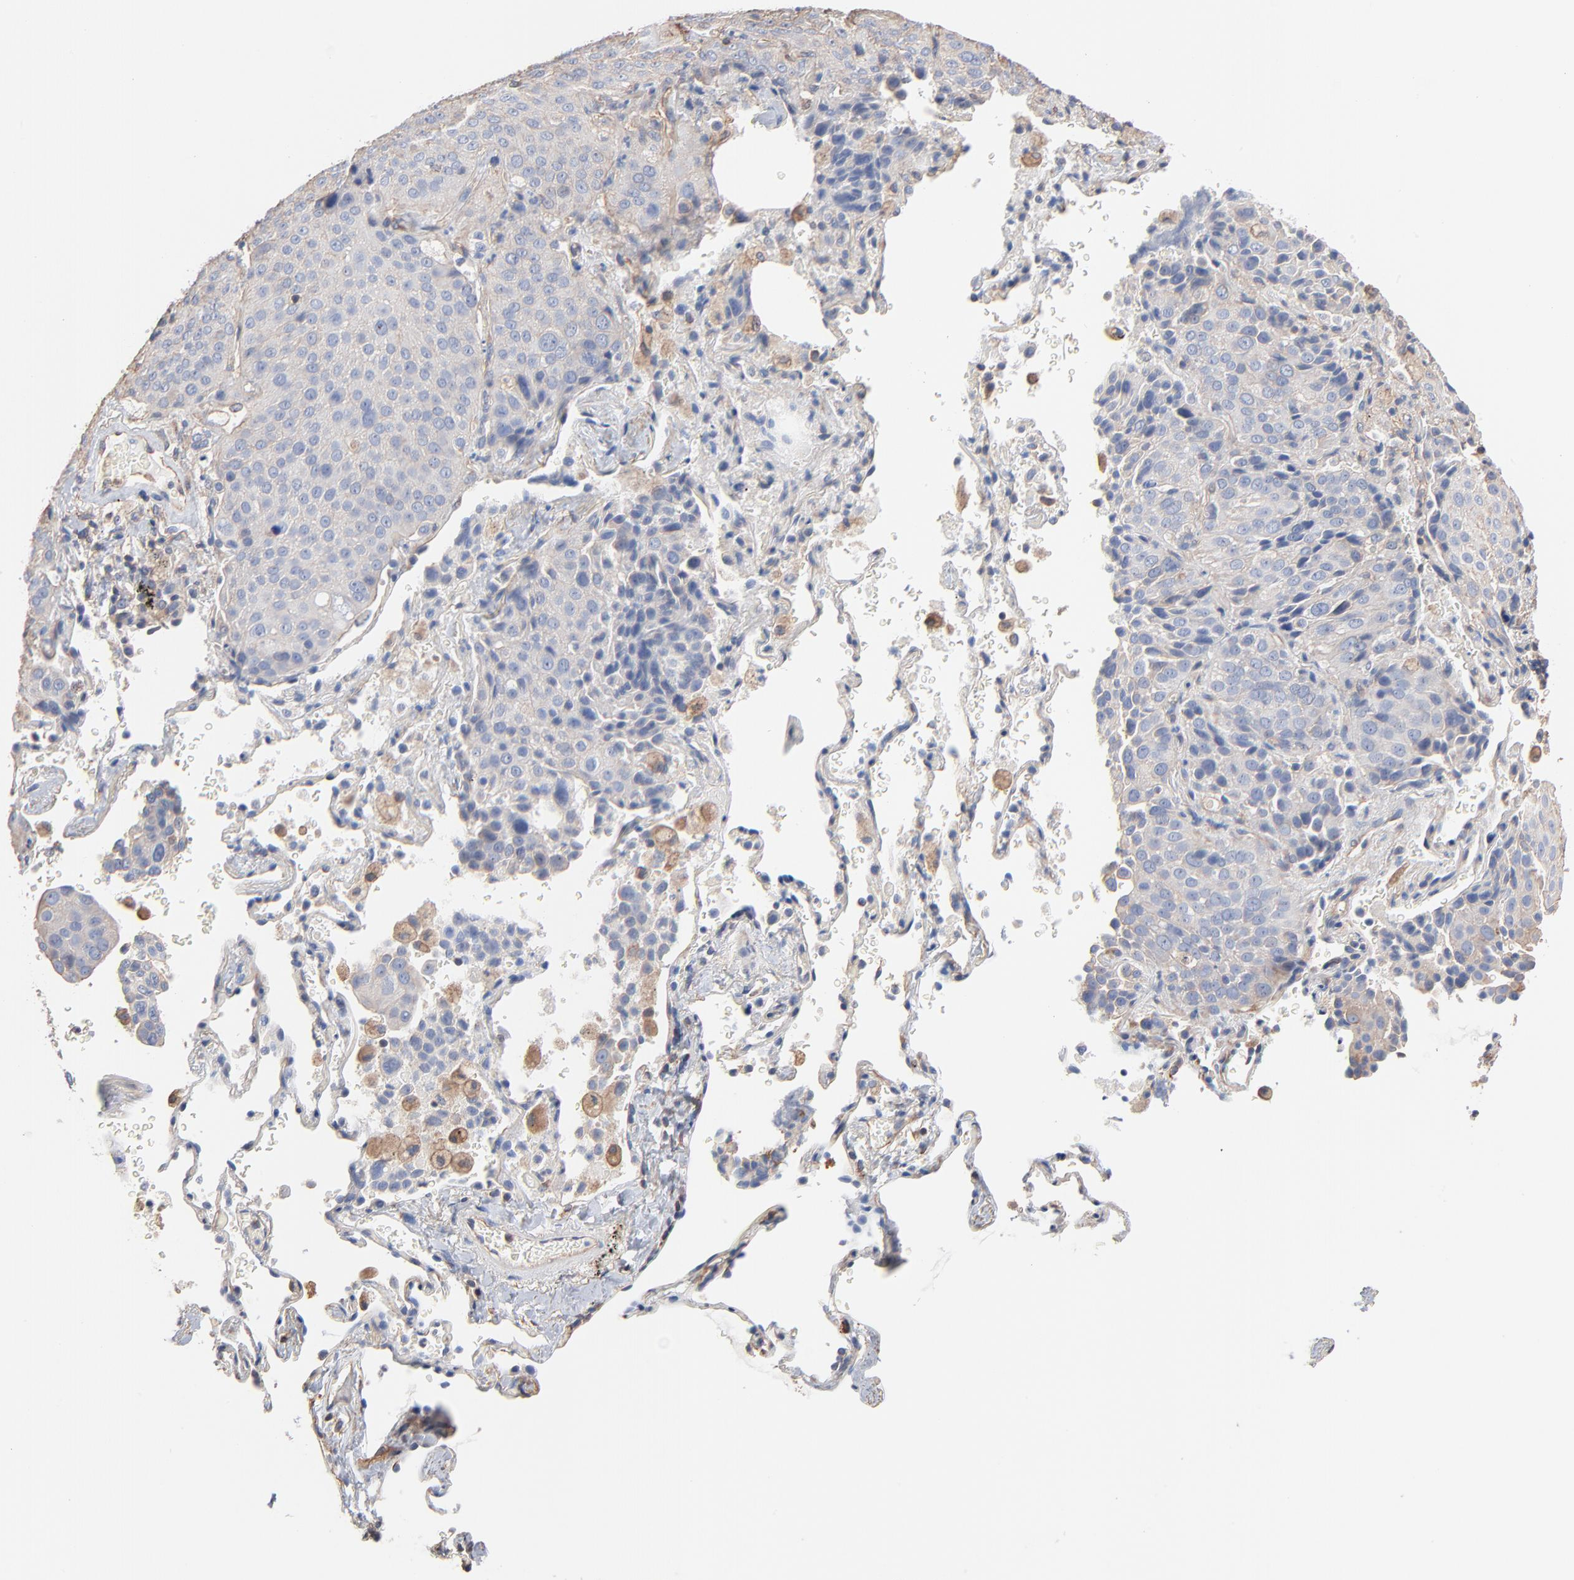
{"staining": {"intensity": "negative", "quantity": "none", "location": "none"}, "tissue": "lung cancer", "cell_type": "Tumor cells", "image_type": "cancer", "snomed": [{"axis": "morphology", "description": "Squamous cell carcinoma, NOS"}, {"axis": "topography", "description": "Lung"}], "caption": "A histopathology image of lung cancer (squamous cell carcinoma) stained for a protein shows no brown staining in tumor cells.", "gene": "ABCD4", "patient": {"sex": "male", "age": 54}}